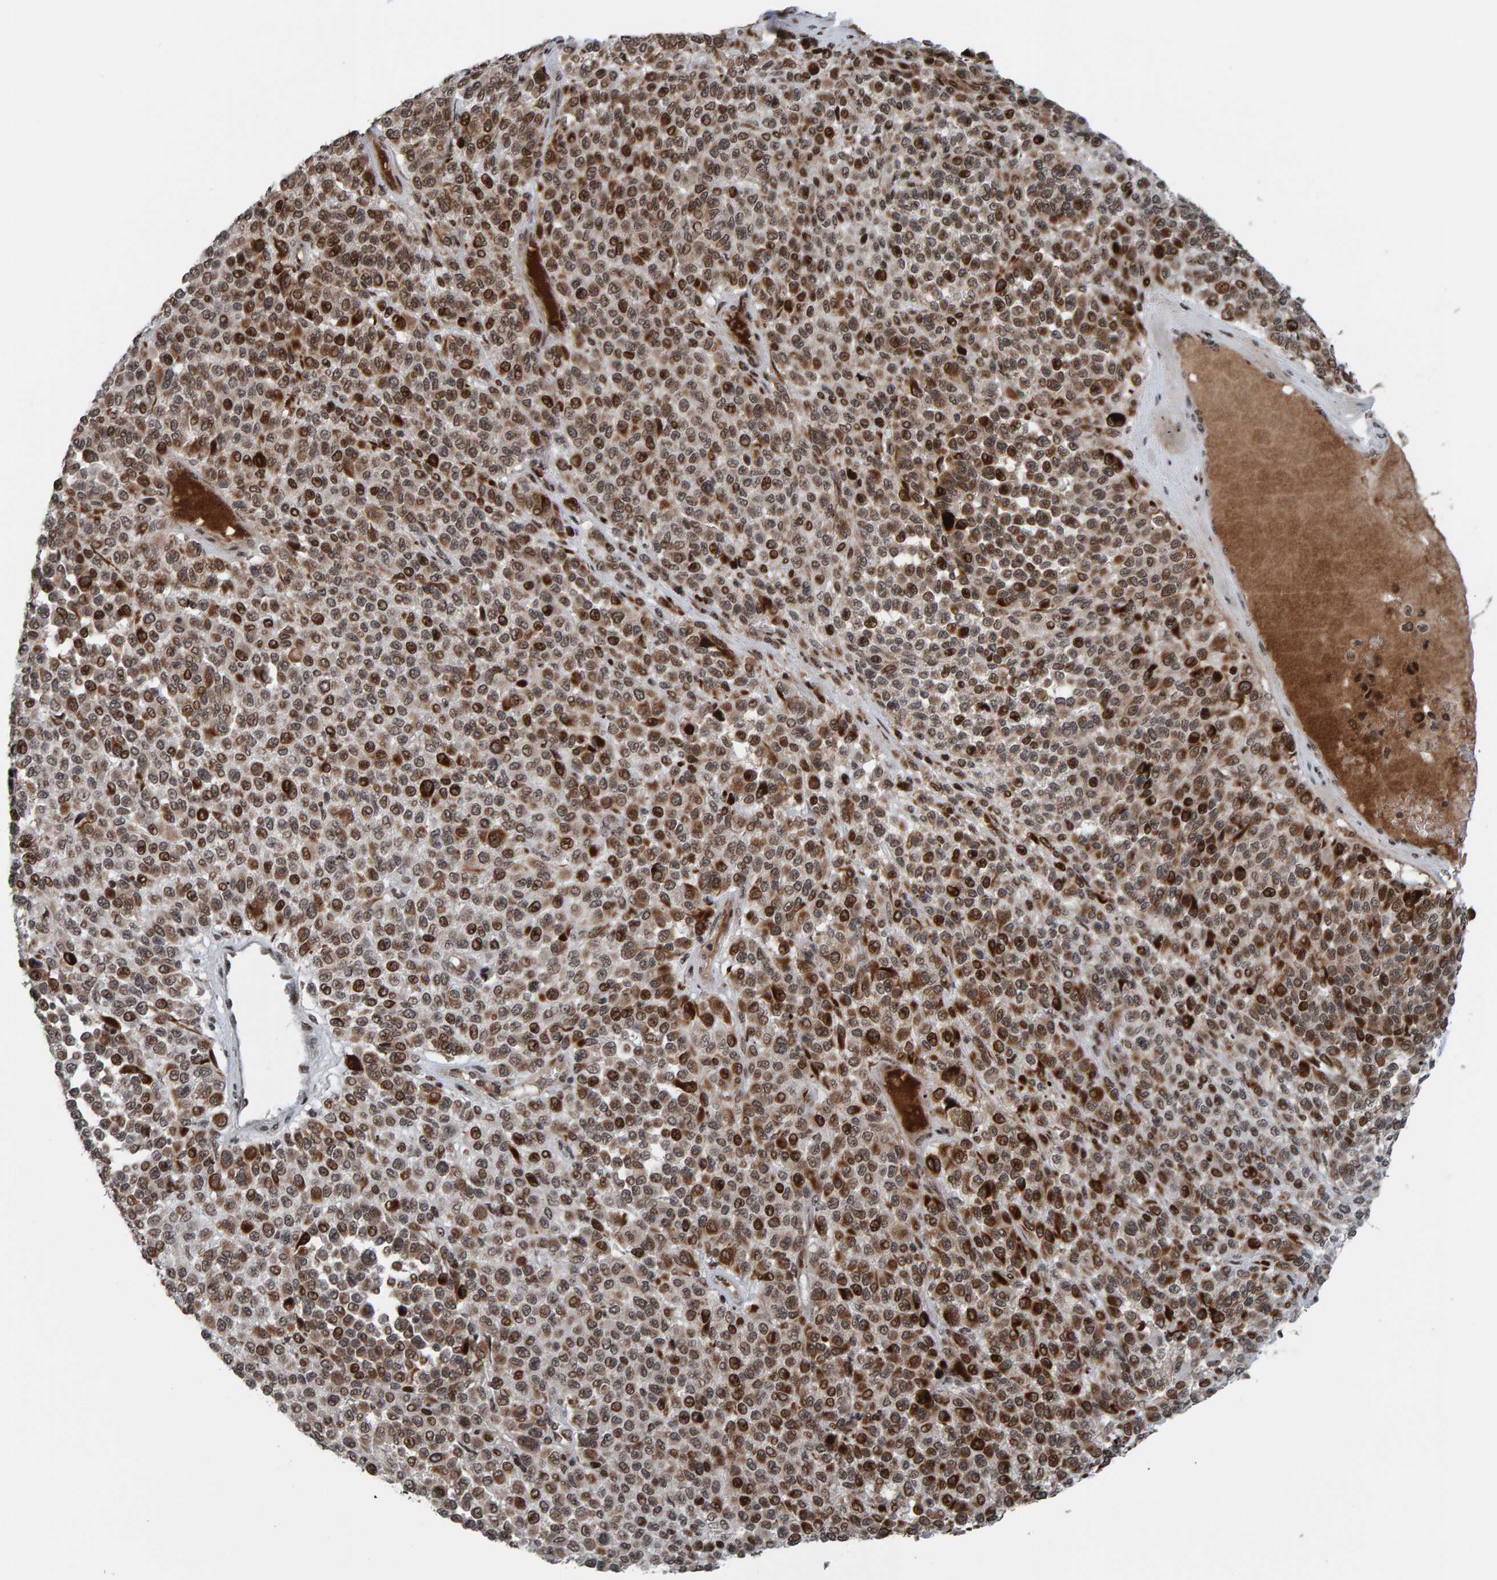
{"staining": {"intensity": "moderate", "quantity": ">75%", "location": "cytoplasmic/membranous,nuclear"}, "tissue": "melanoma", "cell_type": "Tumor cells", "image_type": "cancer", "snomed": [{"axis": "morphology", "description": "Malignant melanoma, Metastatic site"}, {"axis": "topography", "description": "Pancreas"}], "caption": "This is an image of IHC staining of melanoma, which shows moderate expression in the cytoplasmic/membranous and nuclear of tumor cells.", "gene": "ZNF366", "patient": {"sex": "female", "age": 30}}